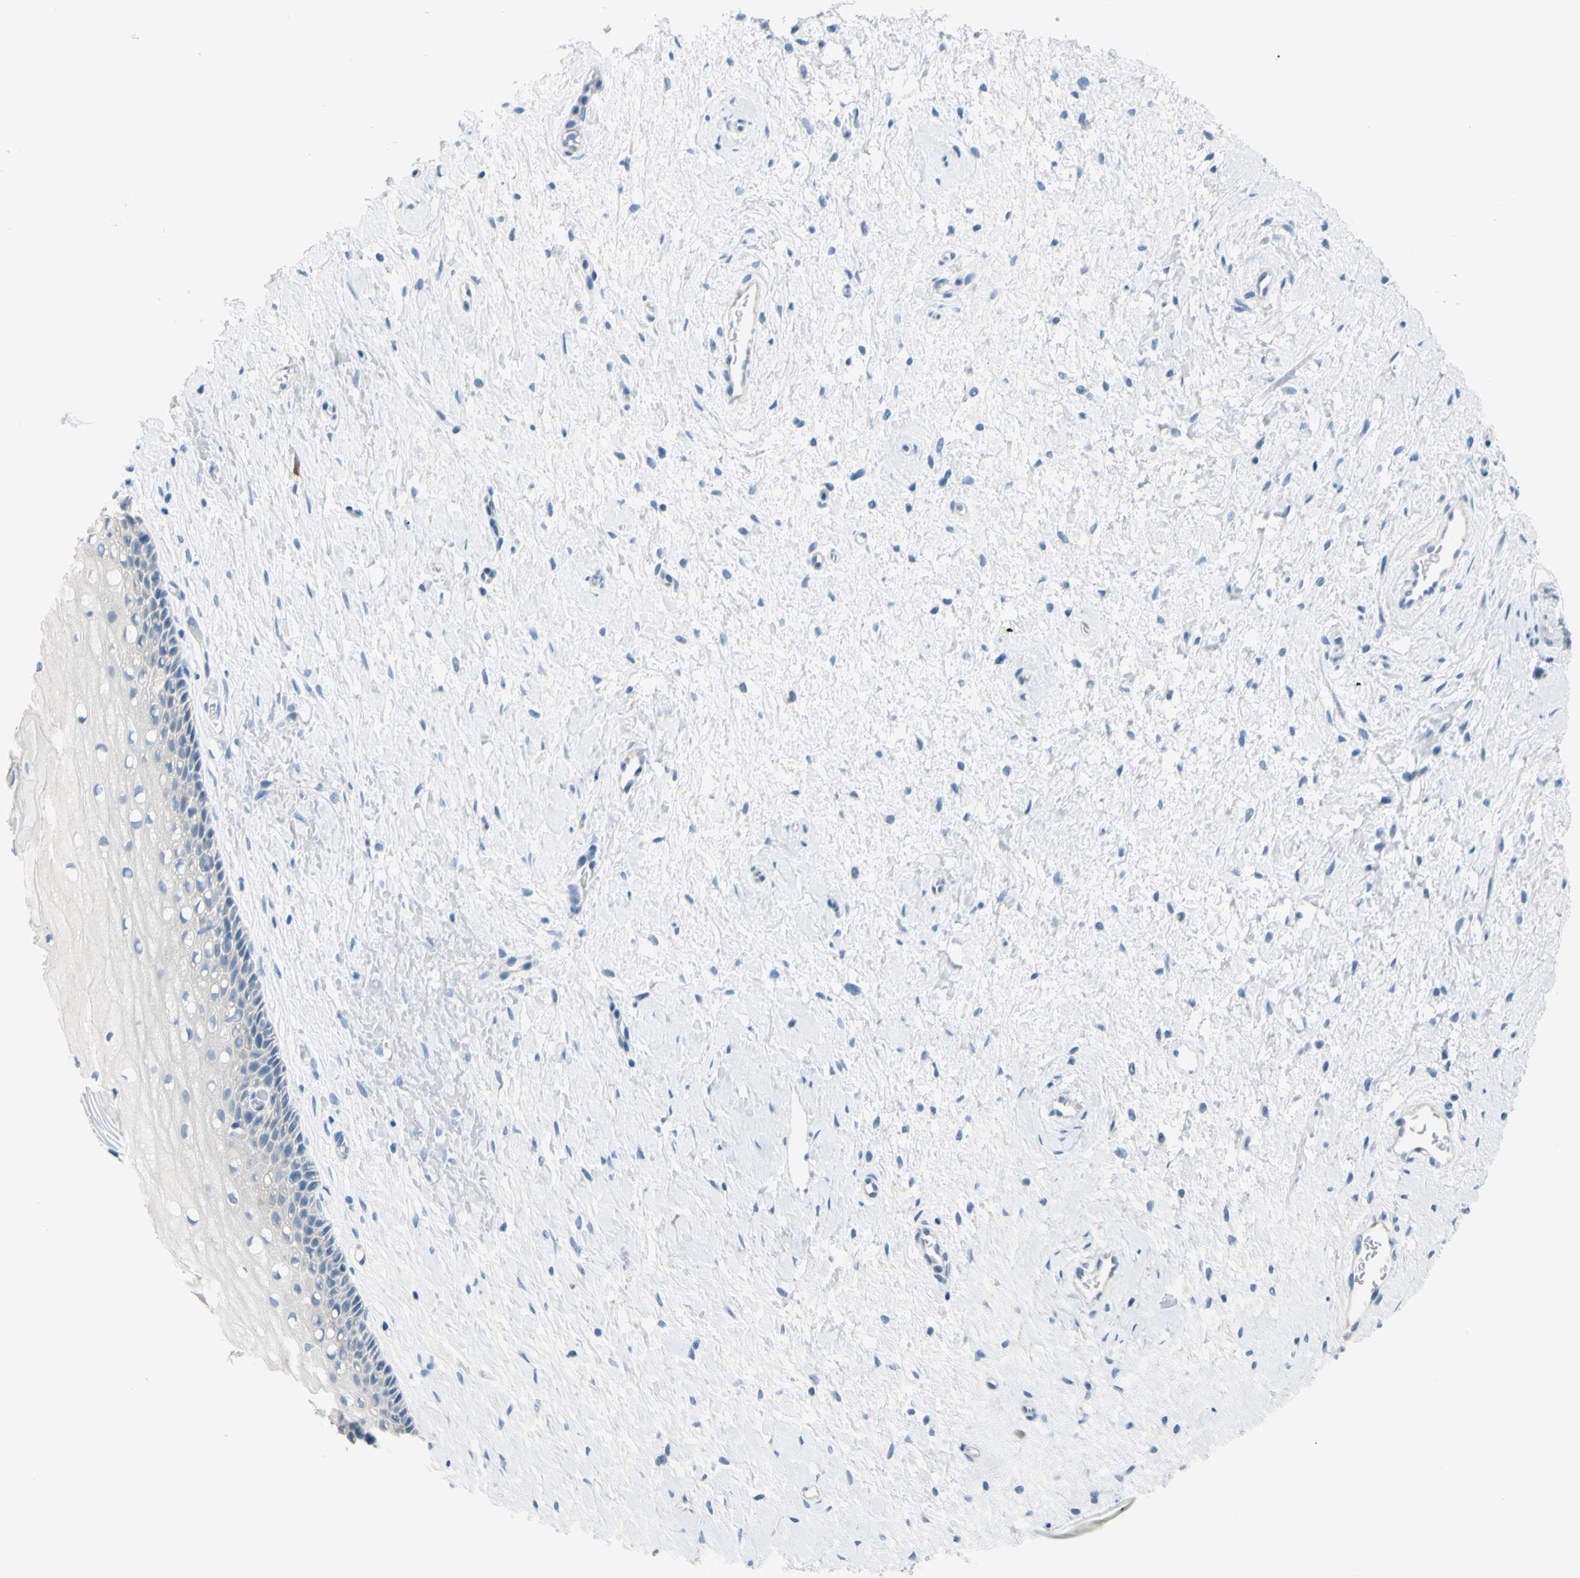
{"staining": {"intensity": "negative", "quantity": "none", "location": "none"}, "tissue": "cervix", "cell_type": "Glandular cells", "image_type": "normal", "snomed": [{"axis": "morphology", "description": "Normal tissue, NOS"}, {"axis": "topography", "description": "Cervix"}], "caption": "Photomicrograph shows no protein positivity in glandular cells of benign cervix. (Immunohistochemistry (ihc), brightfield microscopy, high magnification).", "gene": "SLC1A2", "patient": {"sex": "female", "age": 39}}